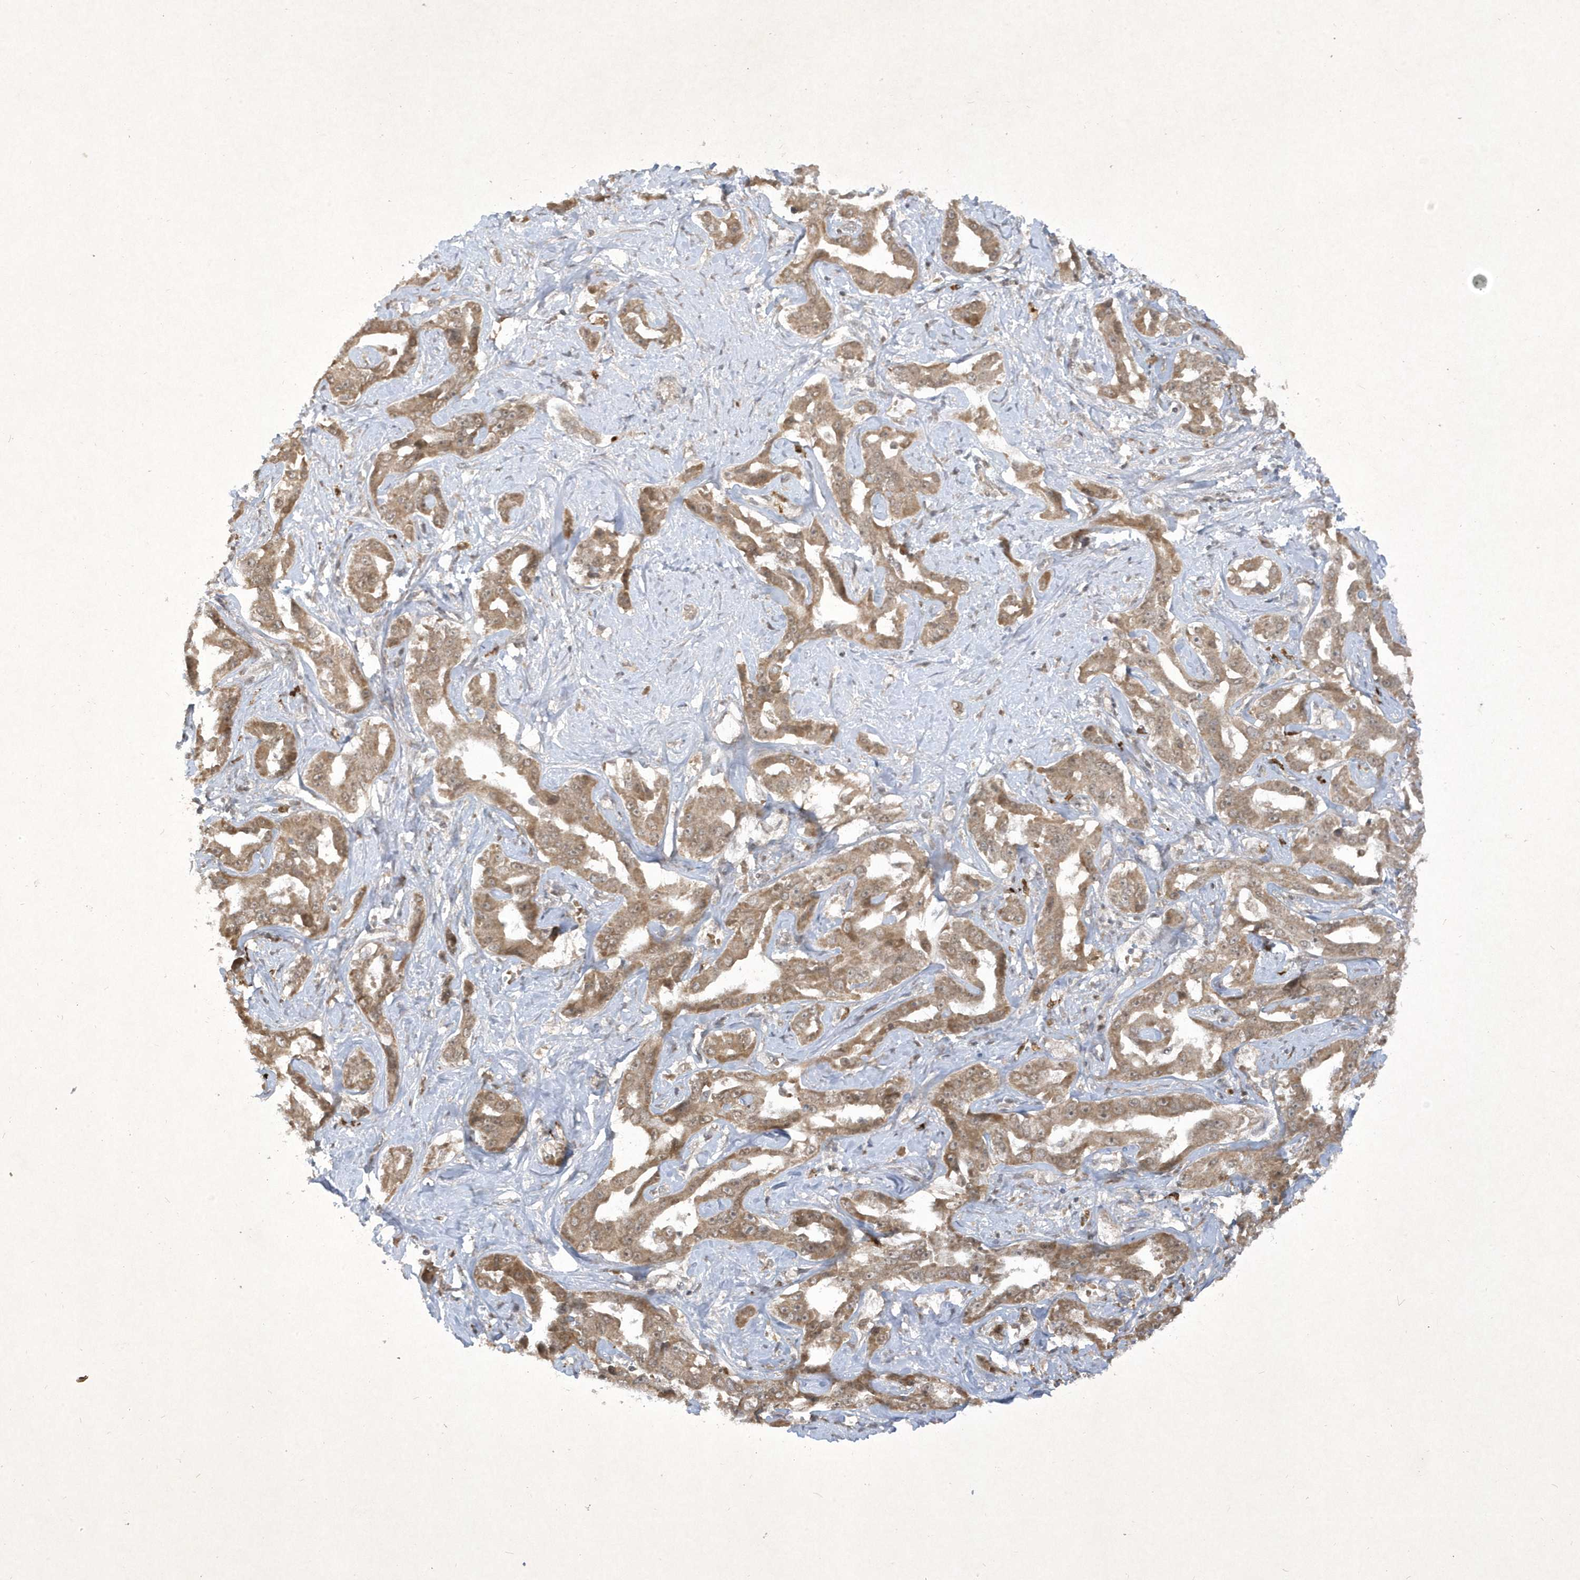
{"staining": {"intensity": "weak", "quantity": ">75%", "location": "cytoplasmic/membranous"}, "tissue": "liver cancer", "cell_type": "Tumor cells", "image_type": "cancer", "snomed": [{"axis": "morphology", "description": "Cholangiocarcinoma"}, {"axis": "topography", "description": "Liver"}], "caption": "Liver cholangiocarcinoma was stained to show a protein in brown. There is low levels of weak cytoplasmic/membranous staining in approximately >75% of tumor cells. (IHC, brightfield microscopy, high magnification).", "gene": "ZNF213", "patient": {"sex": "male", "age": 59}}